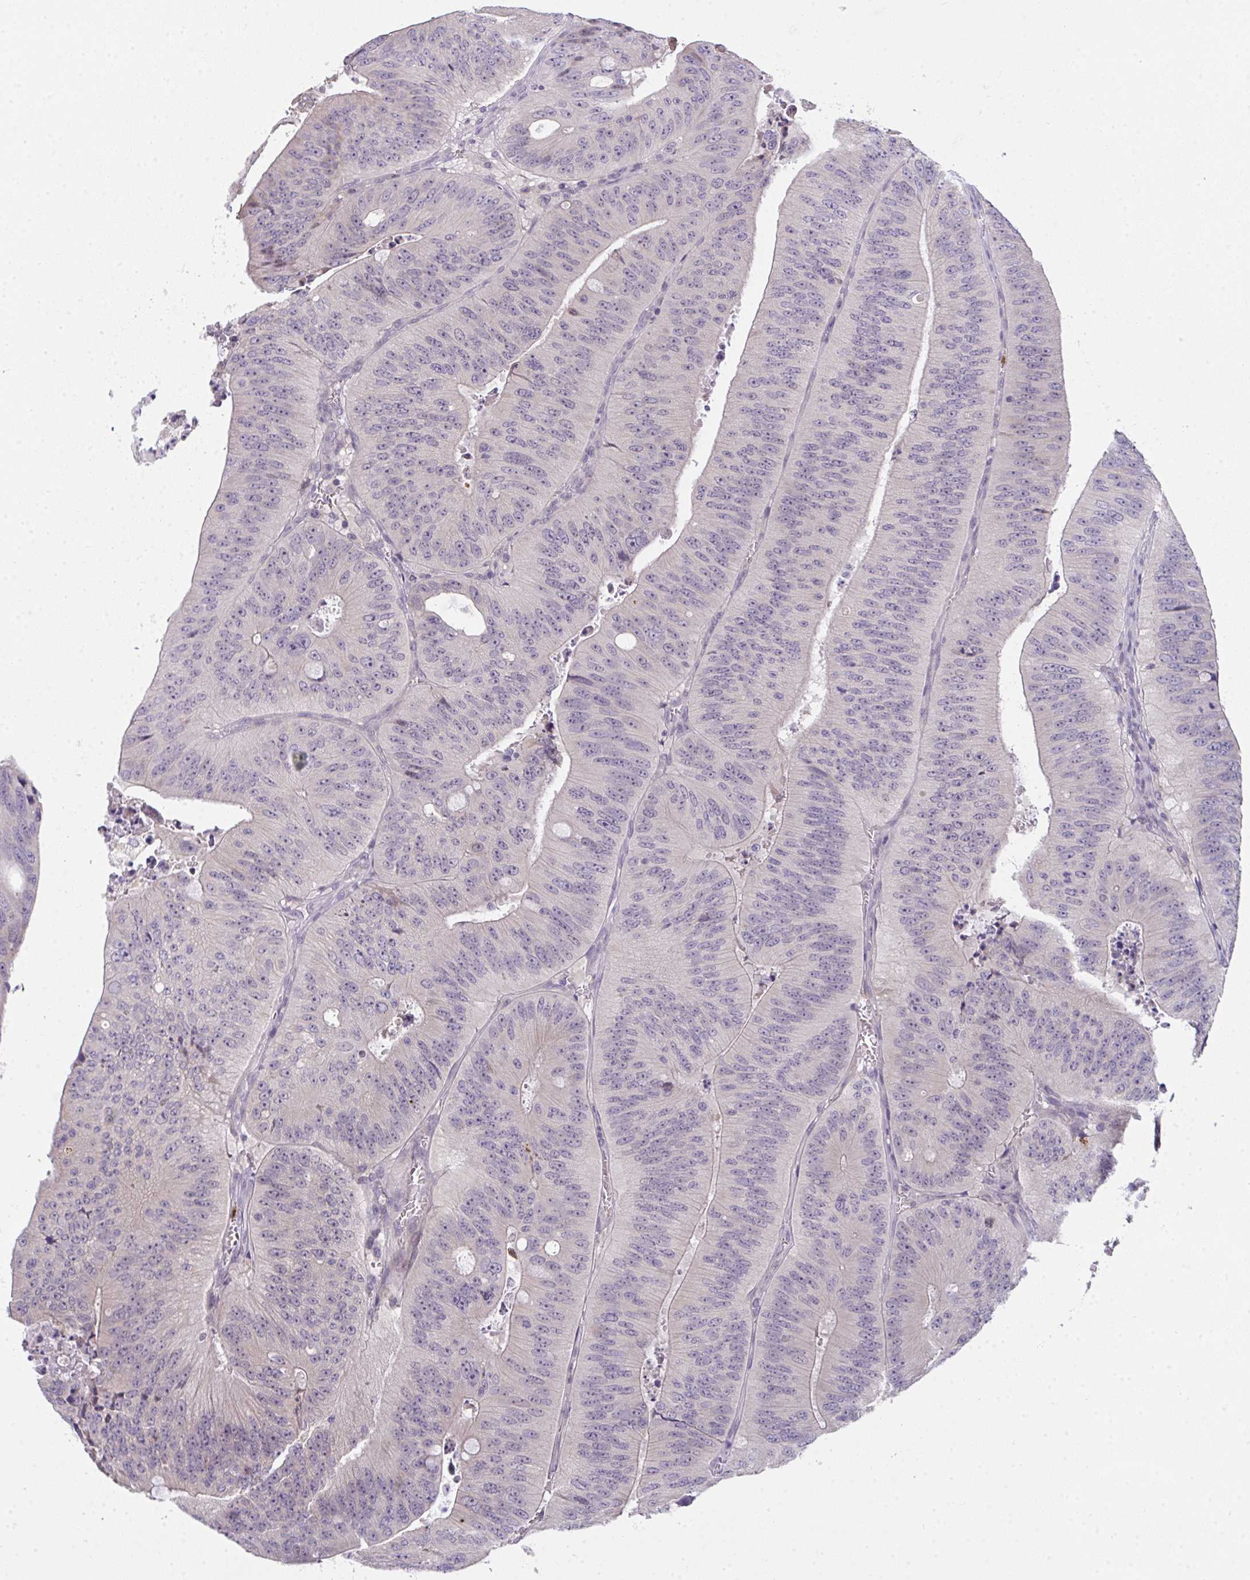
{"staining": {"intensity": "negative", "quantity": "none", "location": "none"}, "tissue": "colorectal cancer", "cell_type": "Tumor cells", "image_type": "cancer", "snomed": [{"axis": "morphology", "description": "Adenocarcinoma, NOS"}, {"axis": "topography", "description": "Colon"}], "caption": "Tumor cells are negative for protein expression in human colorectal cancer.", "gene": "RIOK1", "patient": {"sex": "male", "age": 62}}